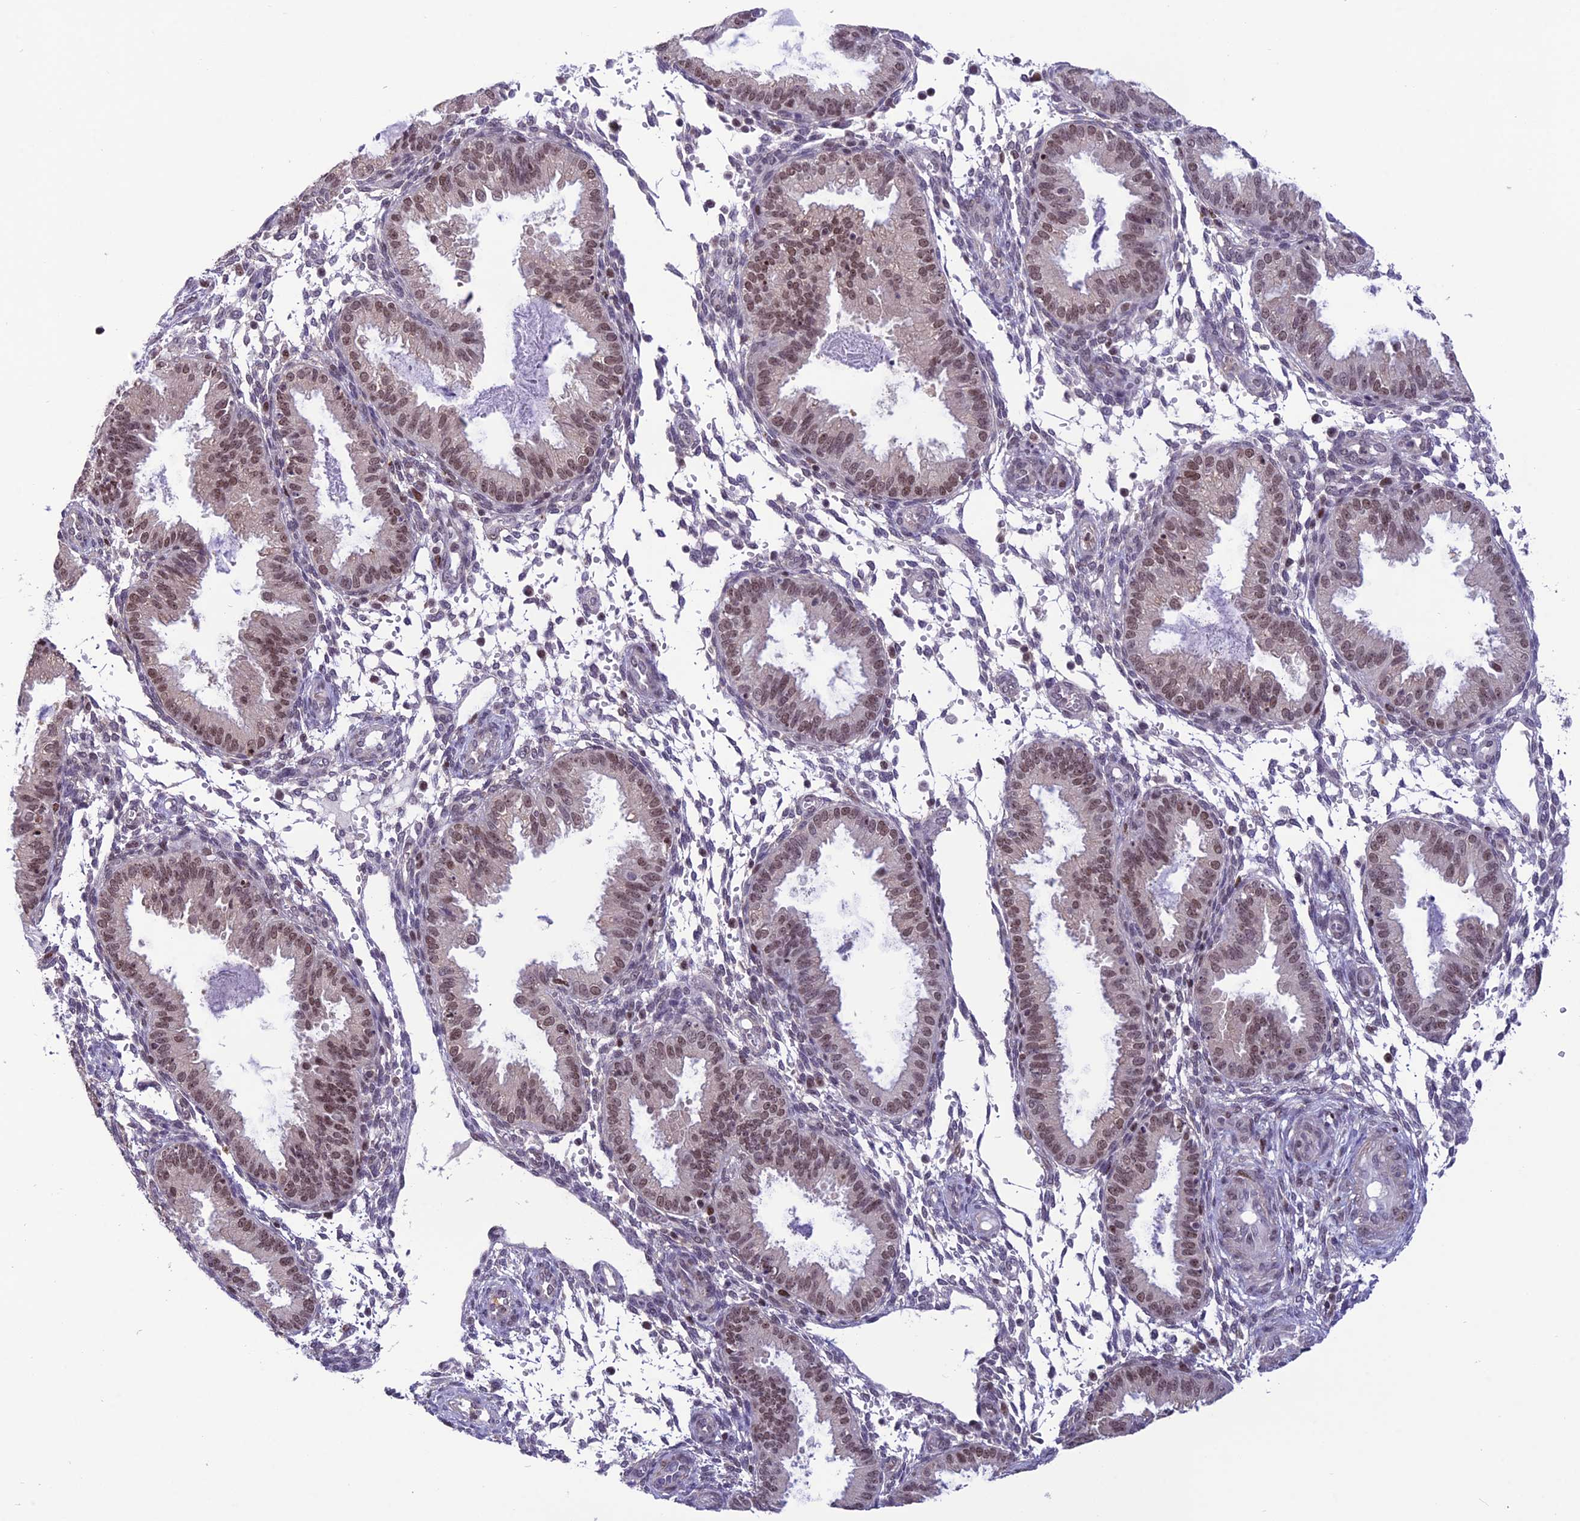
{"staining": {"intensity": "negative", "quantity": "none", "location": "none"}, "tissue": "endometrium", "cell_type": "Cells in endometrial stroma", "image_type": "normal", "snomed": [{"axis": "morphology", "description": "Normal tissue, NOS"}, {"axis": "topography", "description": "Endometrium"}], "caption": "IHC image of benign endometrium: endometrium stained with DAB (3,3'-diaminobenzidine) demonstrates no significant protein expression in cells in endometrial stroma.", "gene": "MIS12", "patient": {"sex": "female", "age": 33}}